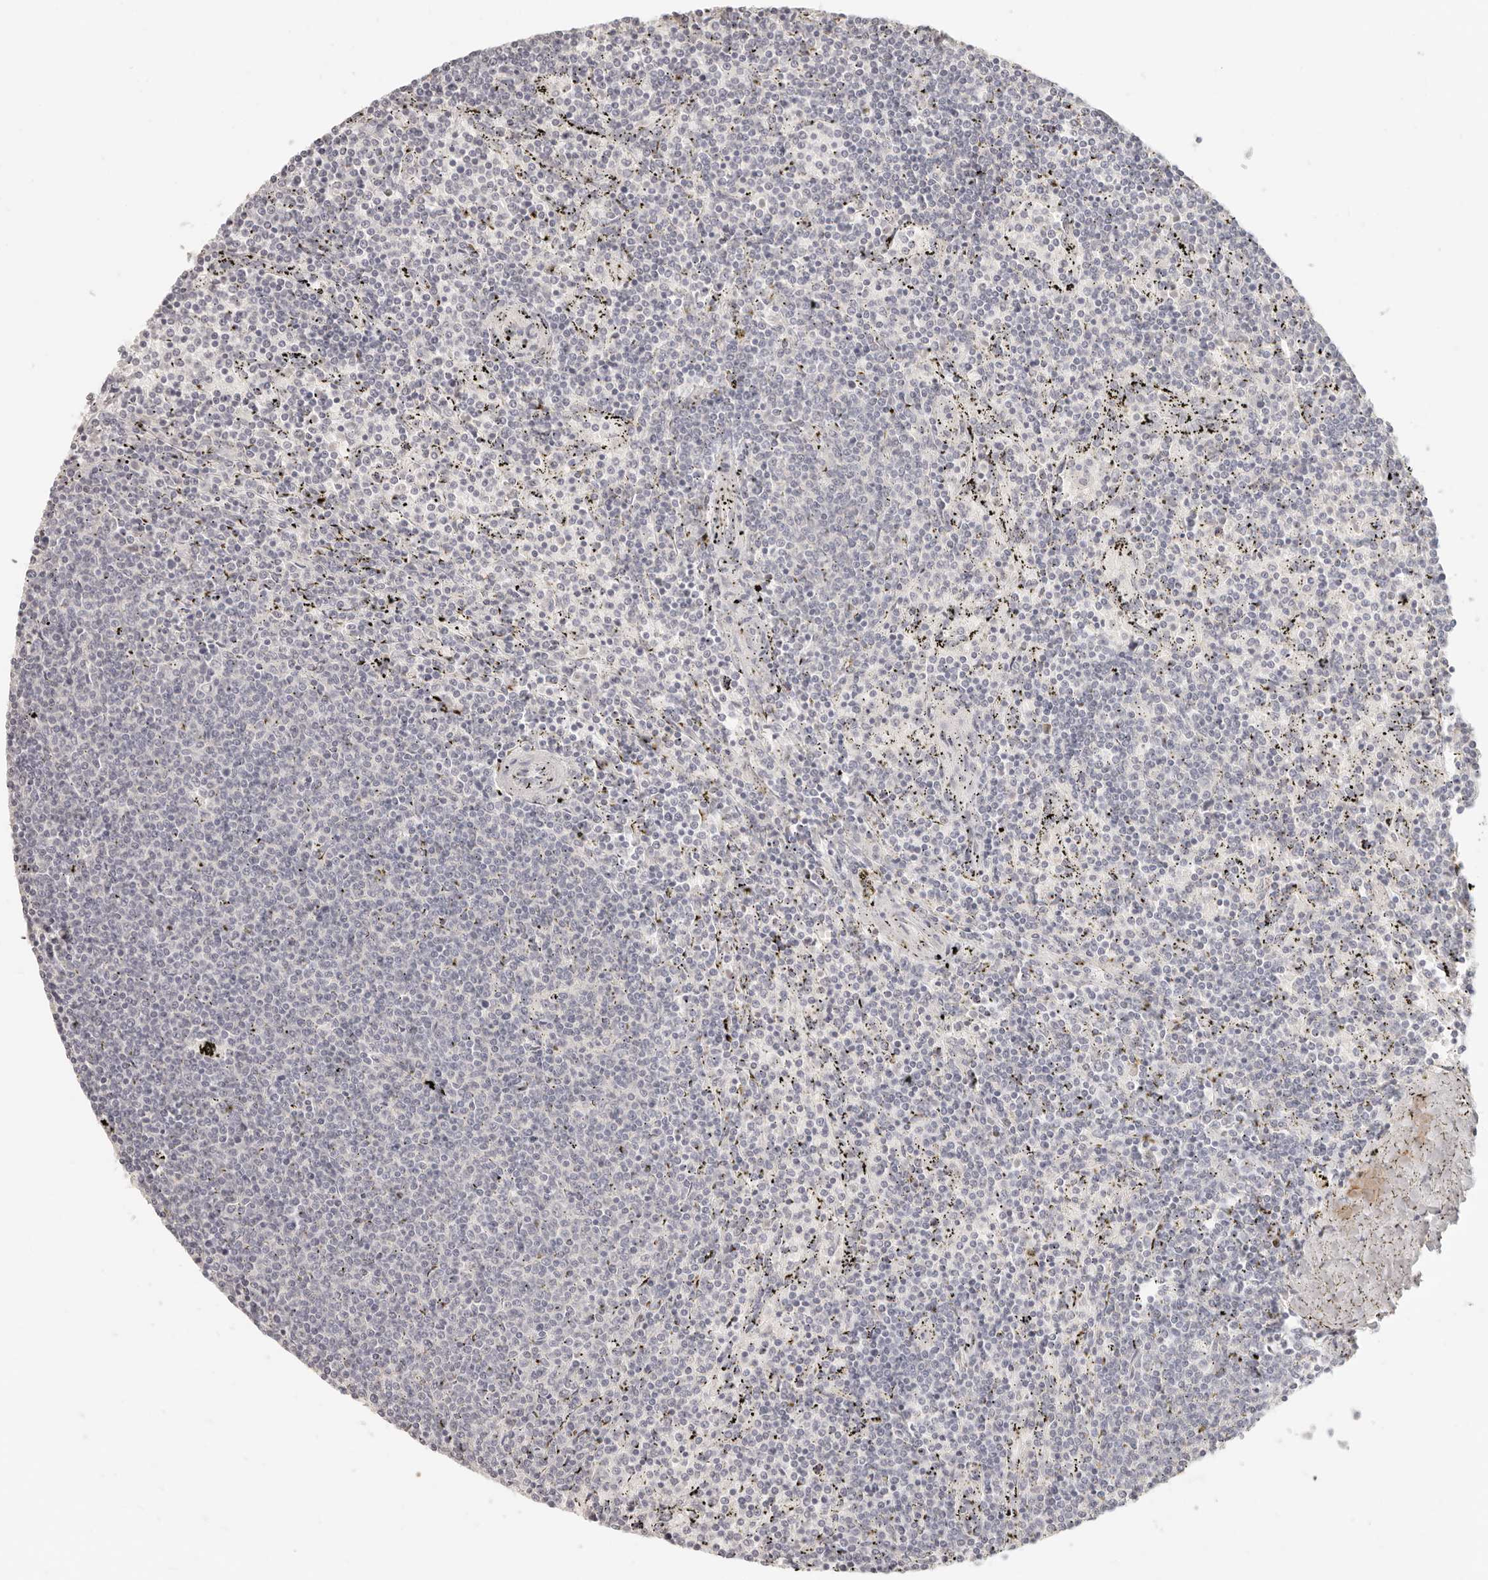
{"staining": {"intensity": "negative", "quantity": "none", "location": "none"}, "tissue": "lymphoma", "cell_type": "Tumor cells", "image_type": "cancer", "snomed": [{"axis": "morphology", "description": "Malignant lymphoma, non-Hodgkin's type, Low grade"}, {"axis": "topography", "description": "Spleen"}], "caption": "Immunohistochemical staining of human lymphoma displays no significant positivity in tumor cells.", "gene": "EPCAM", "patient": {"sex": "female", "age": 50}}